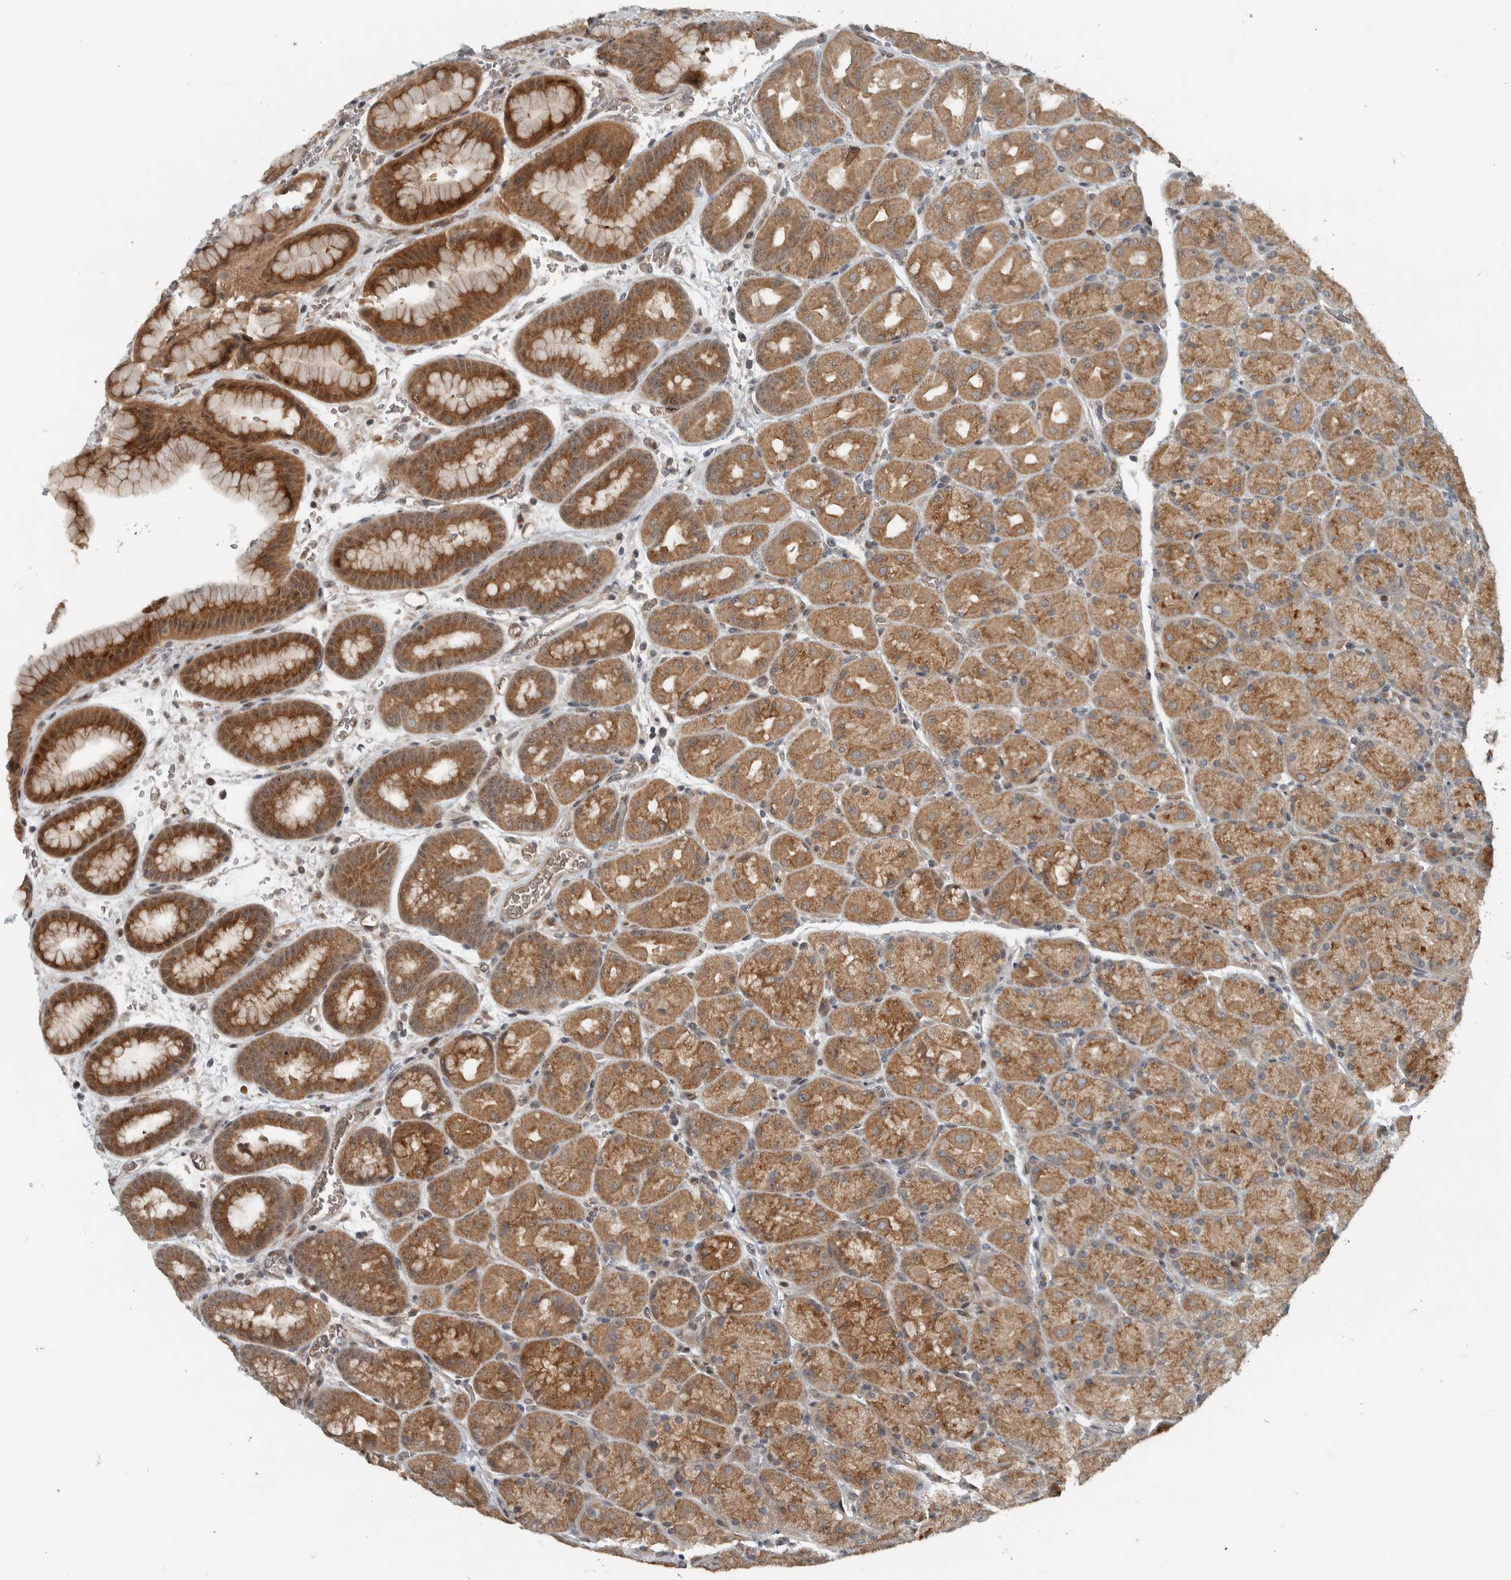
{"staining": {"intensity": "moderate", "quantity": ">75%", "location": "cytoplasmic/membranous"}, "tissue": "stomach", "cell_type": "Glandular cells", "image_type": "normal", "snomed": [{"axis": "morphology", "description": "Normal tissue, NOS"}, {"axis": "morphology", "description": "Carcinoid, malignant, NOS"}, {"axis": "topography", "description": "Stomach, upper"}], "caption": "Immunohistochemistry photomicrograph of benign stomach stained for a protein (brown), which exhibits medium levels of moderate cytoplasmic/membranous positivity in about >75% of glandular cells.", "gene": "NAPG", "patient": {"sex": "male", "age": 39}}